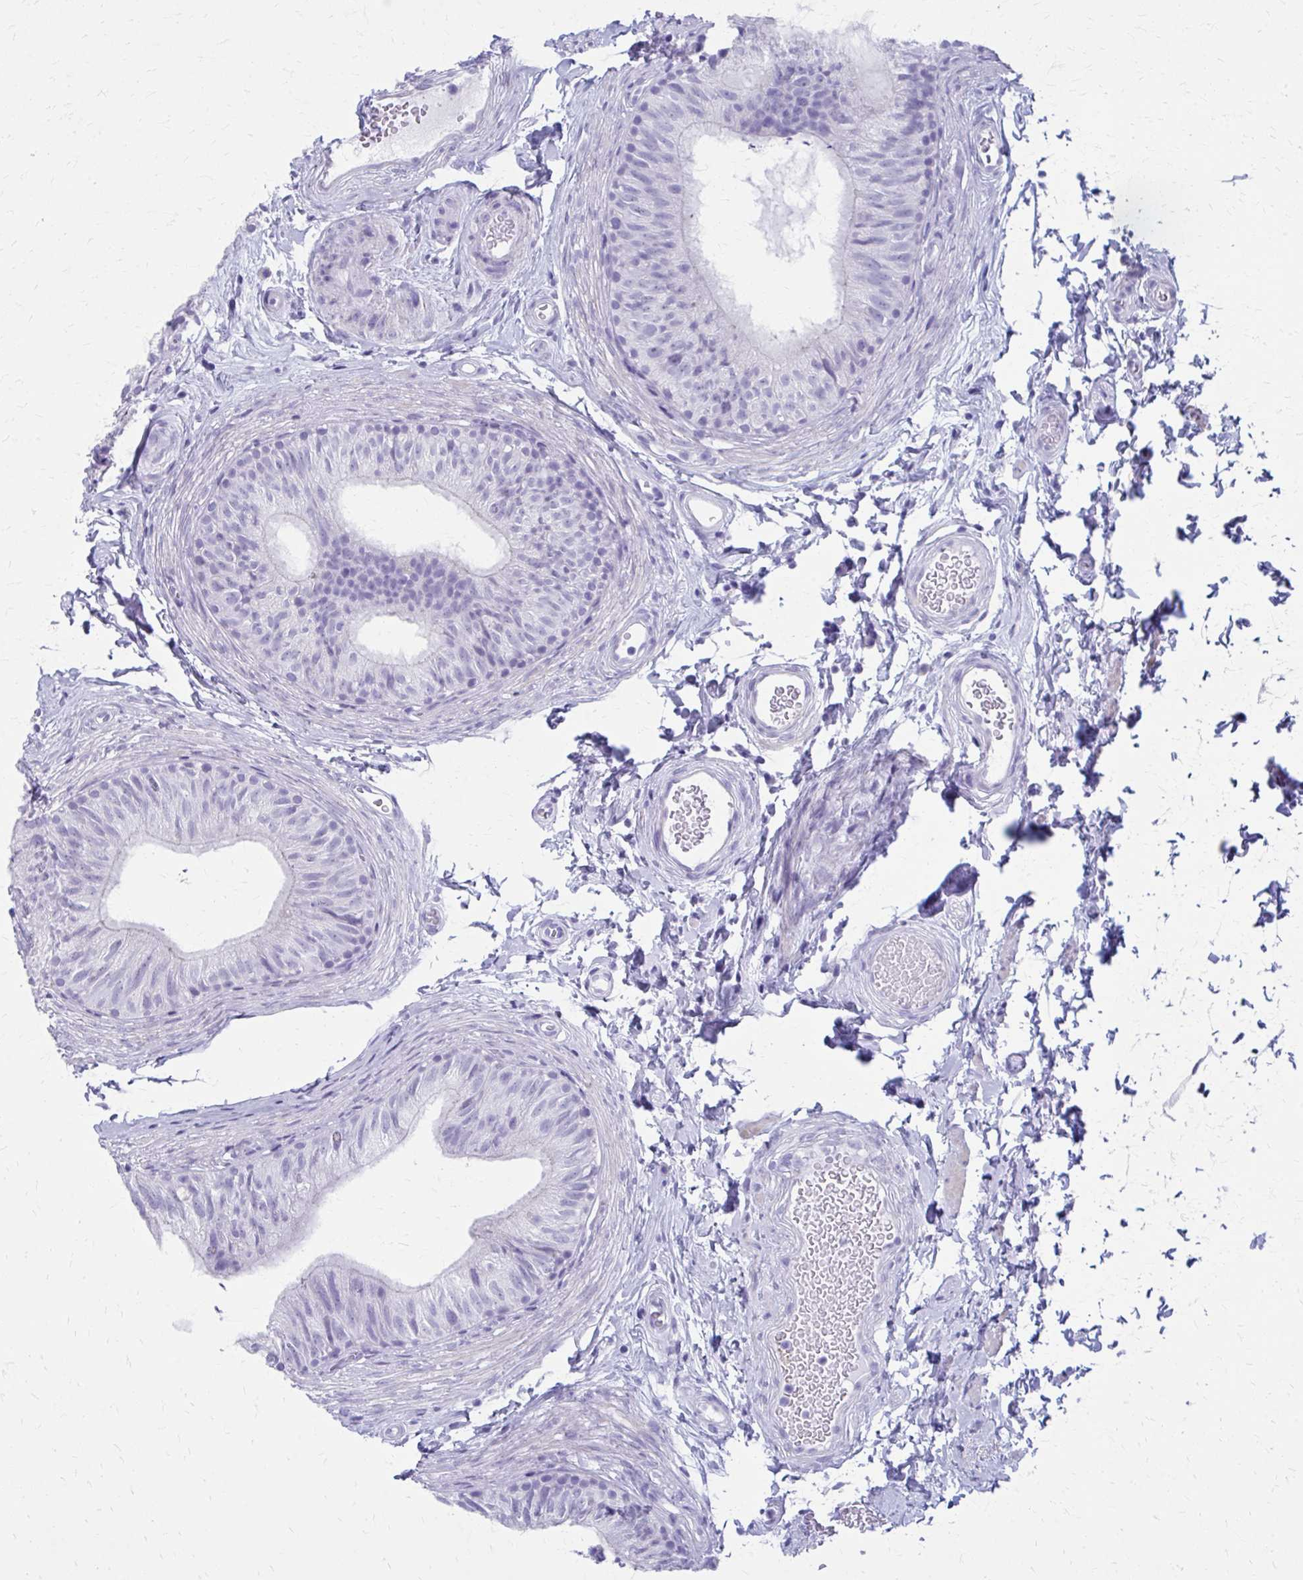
{"staining": {"intensity": "negative", "quantity": "none", "location": "none"}, "tissue": "epididymis", "cell_type": "Glandular cells", "image_type": "normal", "snomed": [{"axis": "morphology", "description": "Normal tissue, NOS"}, {"axis": "topography", "description": "Epididymis, spermatic cord, NOS"}, {"axis": "topography", "description": "Epididymis"}, {"axis": "topography", "description": "Peripheral nerve tissue"}], "caption": "The immunohistochemistry (IHC) histopathology image has no significant expression in glandular cells of epididymis.", "gene": "MPLKIP", "patient": {"sex": "male", "age": 29}}